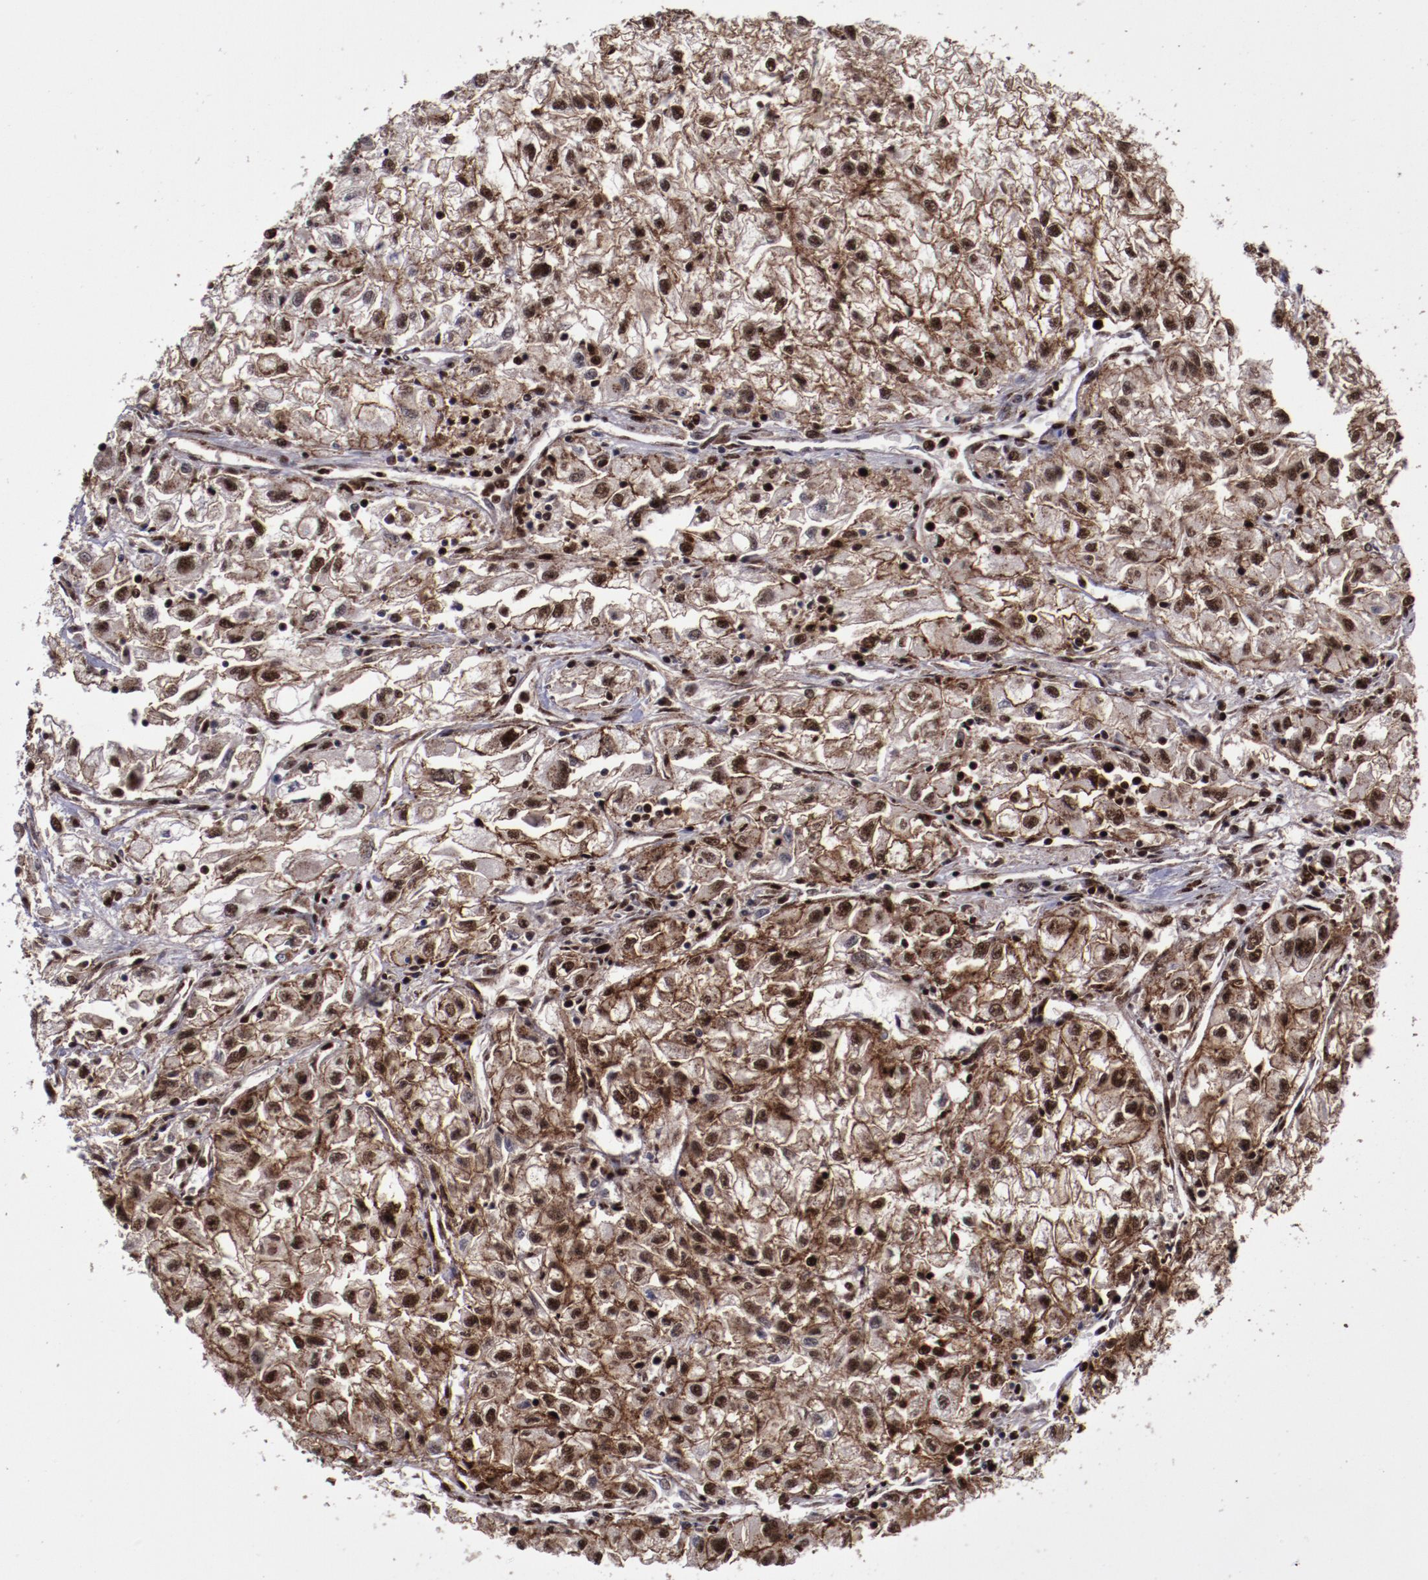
{"staining": {"intensity": "moderate", "quantity": ">75%", "location": "cytoplasmic/membranous,nuclear"}, "tissue": "renal cancer", "cell_type": "Tumor cells", "image_type": "cancer", "snomed": [{"axis": "morphology", "description": "Adenocarcinoma, NOS"}, {"axis": "topography", "description": "Kidney"}], "caption": "High-power microscopy captured an IHC histopathology image of renal adenocarcinoma, revealing moderate cytoplasmic/membranous and nuclear staining in about >75% of tumor cells. Ihc stains the protein of interest in brown and the nuclei are stained blue.", "gene": "SNW1", "patient": {"sex": "male", "age": 59}}